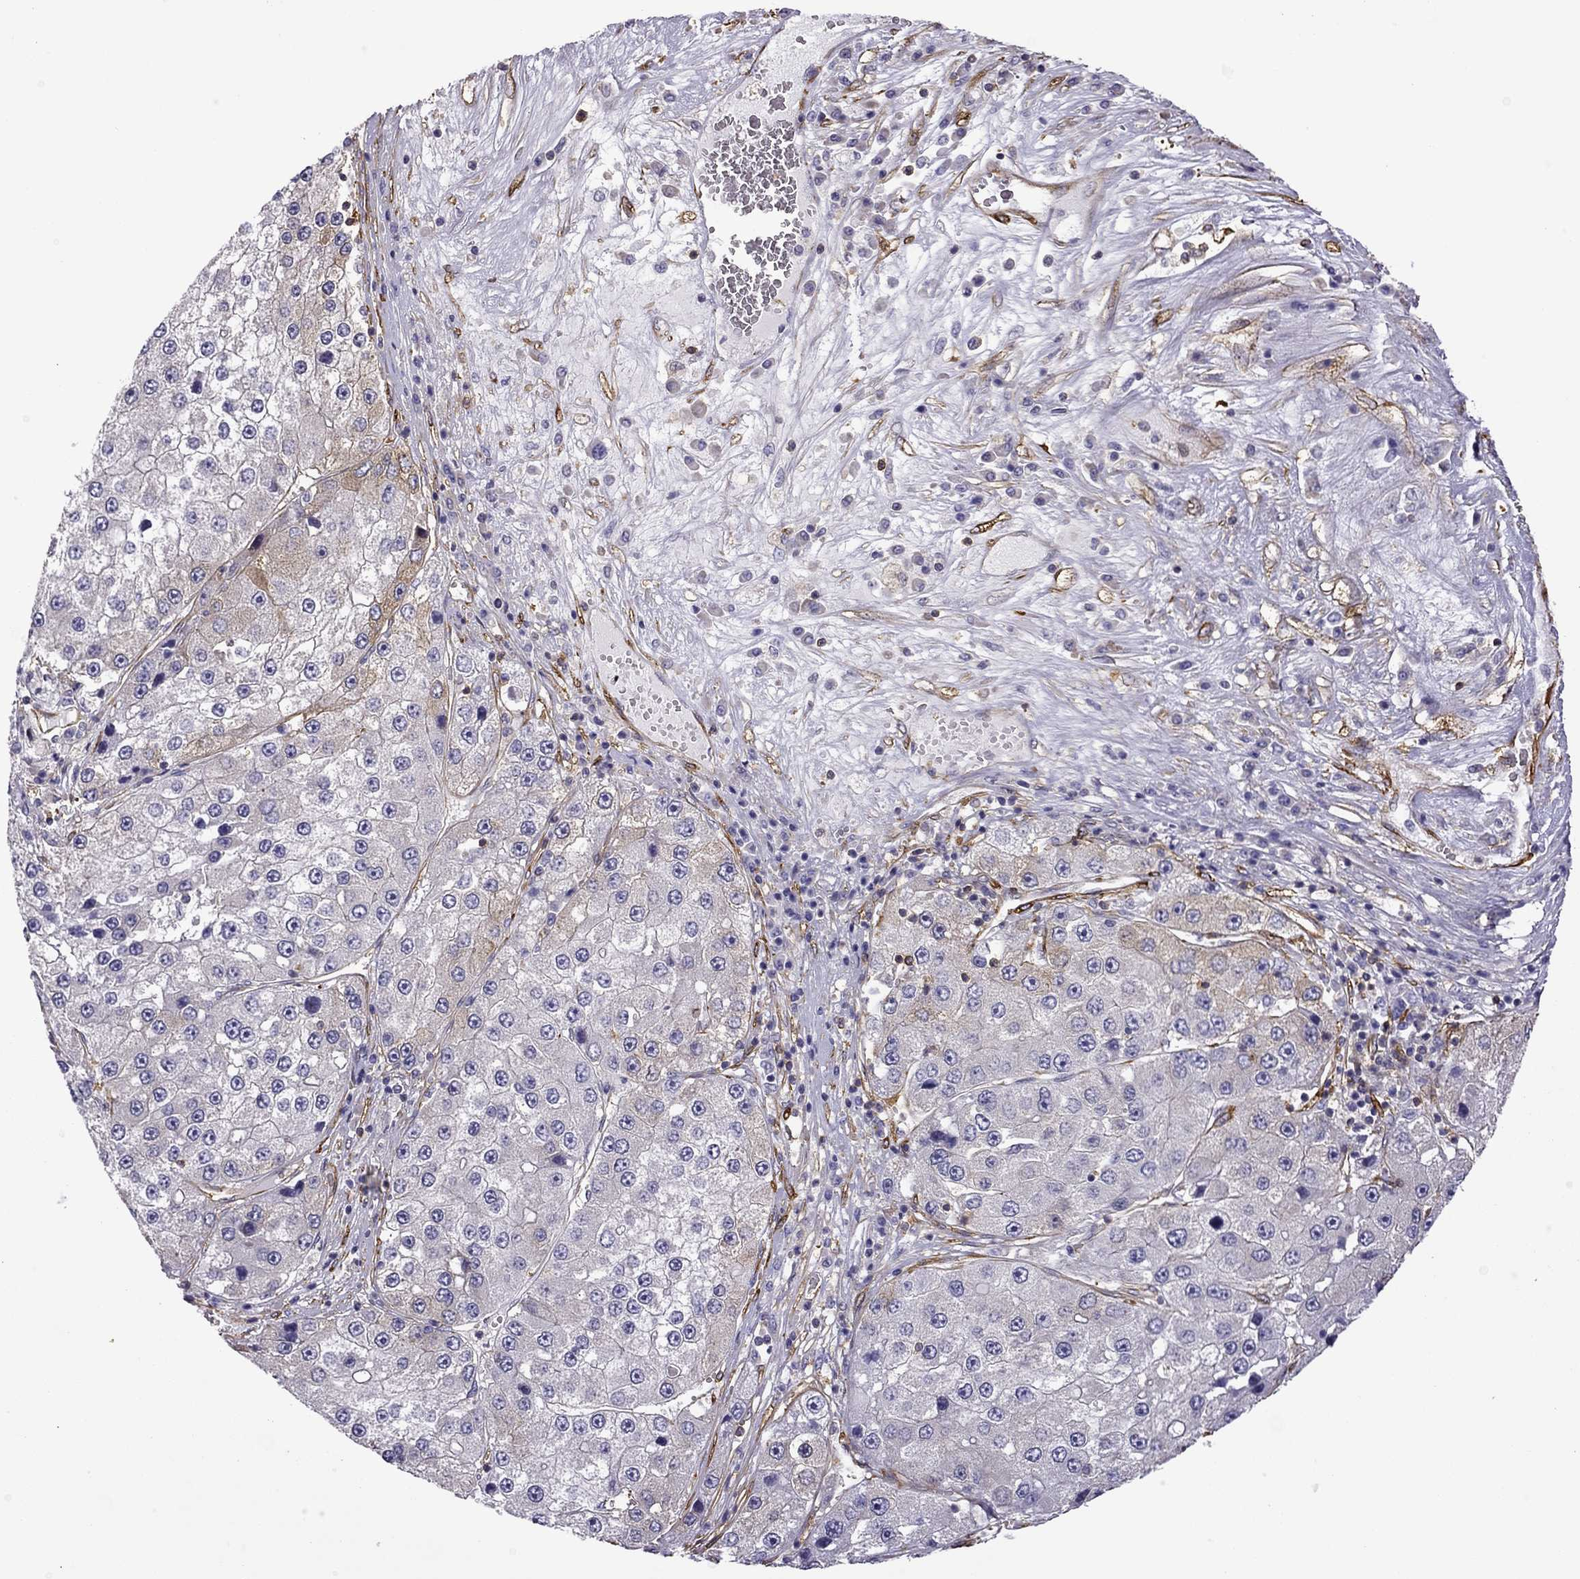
{"staining": {"intensity": "negative", "quantity": "none", "location": "none"}, "tissue": "liver cancer", "cell_type": "Tumor cells", "image_type": "cancer", "snomed": [{"axis": "morphology", "description": "Carcinoma, Hepatocellular, NOS"}, {"axis": "topography", "description": "Liver"}], "caption": "Tumor cells show no significant protein staining in hepatocellular carcinoma (liver).", "gene": "MAP4", "patient": {"sex": "female", "age": 73}}